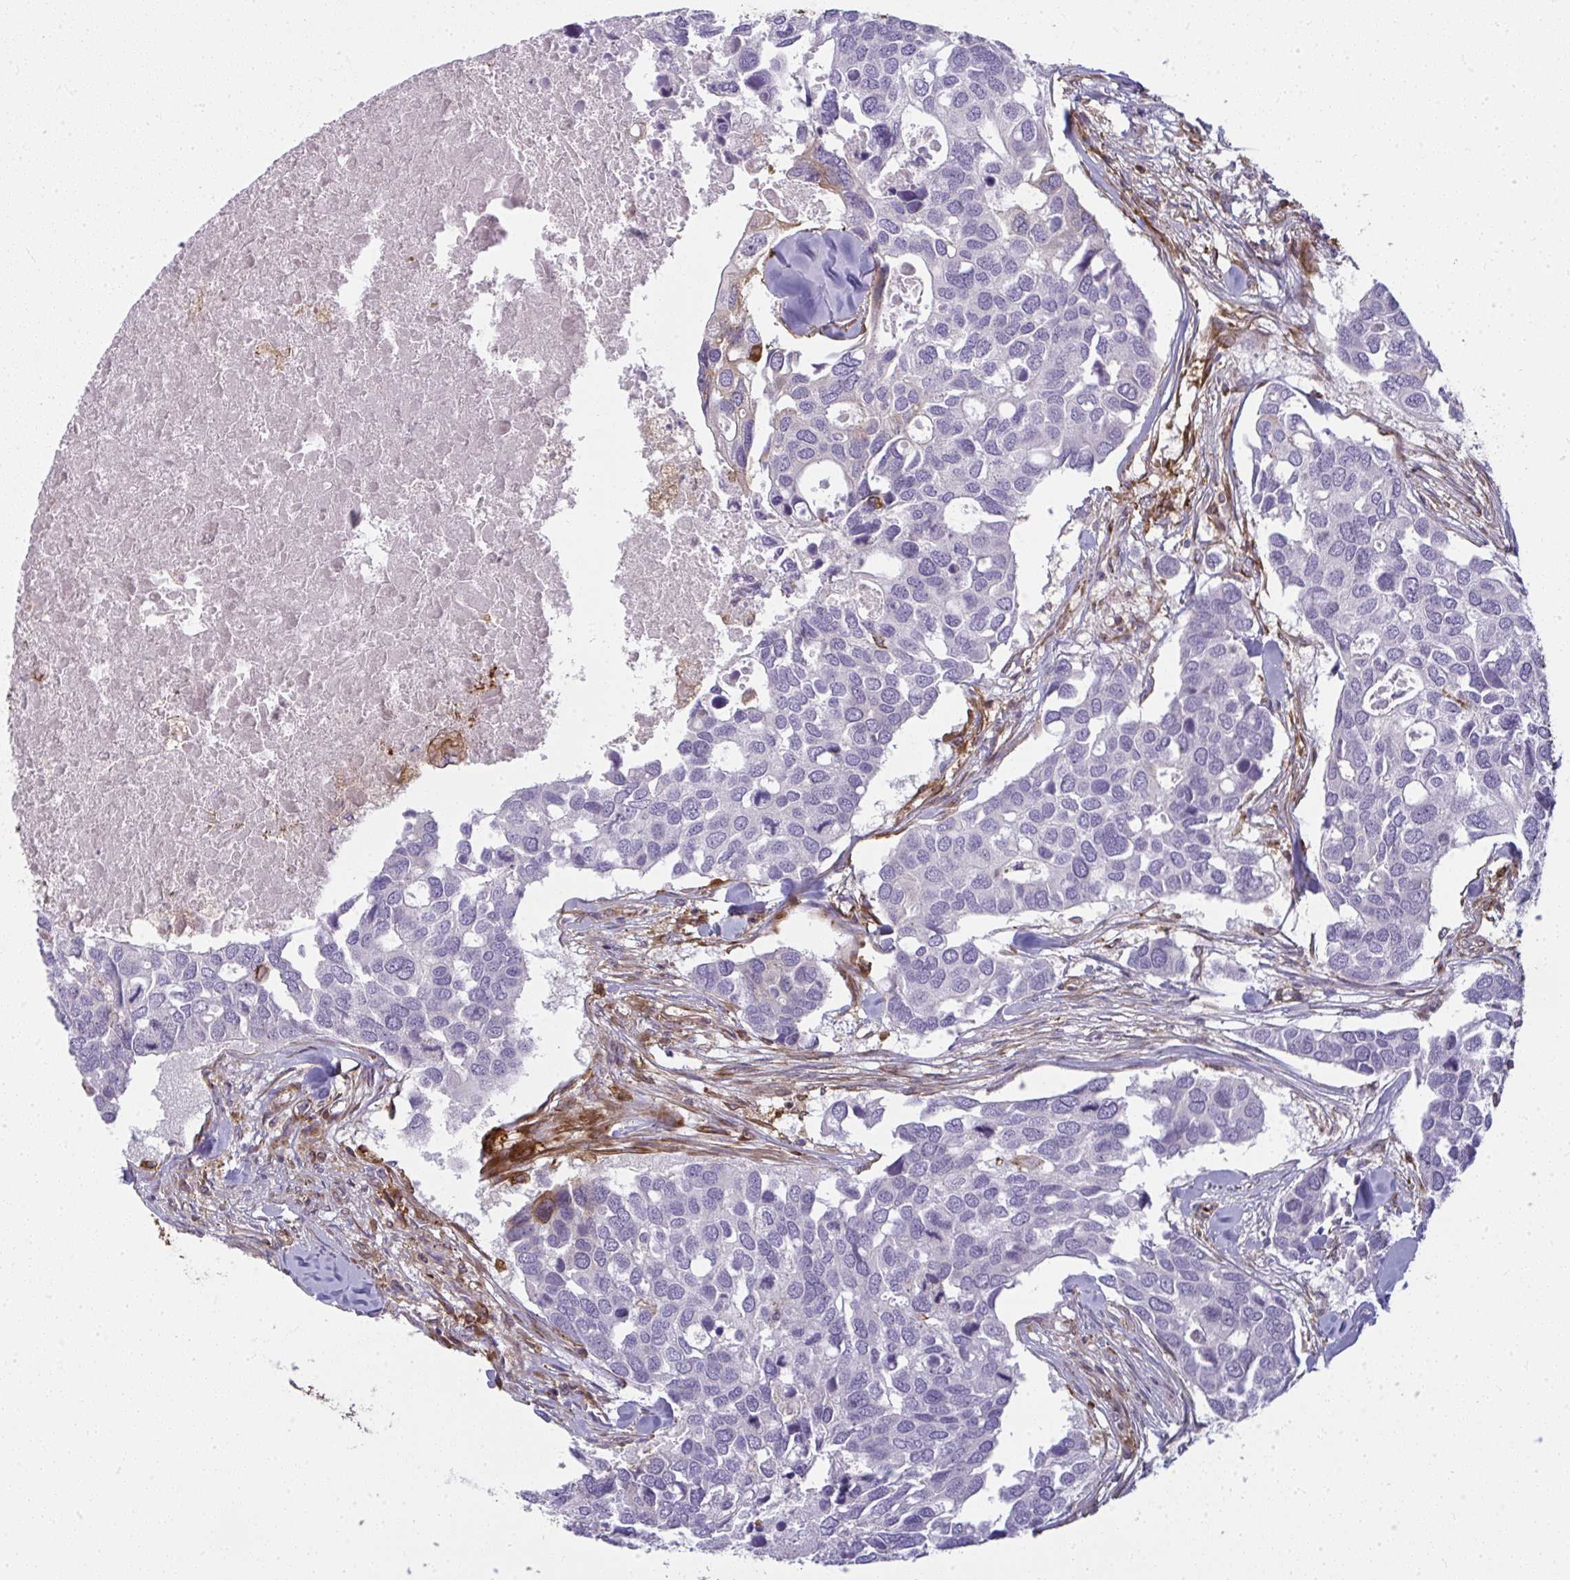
{"staining": {"intensity": "negative", "quantity": "none", "location": "none"}, "tissue": "breast cancer", "cell_type": "Tumor cells", "image_type": "cancer", "snomed": [{"axis": "morphology", "description": "Duct carcinoma"}, {"axis": "topography", "description": "Breast"}], "caption": "An image of breast cancer (infiltrating ductal carcinoma) stained for a protein exhibits no brown staining in tumor cells.", "gene": "IFIT3", "patient": {"sex": "female", "age": 83}}